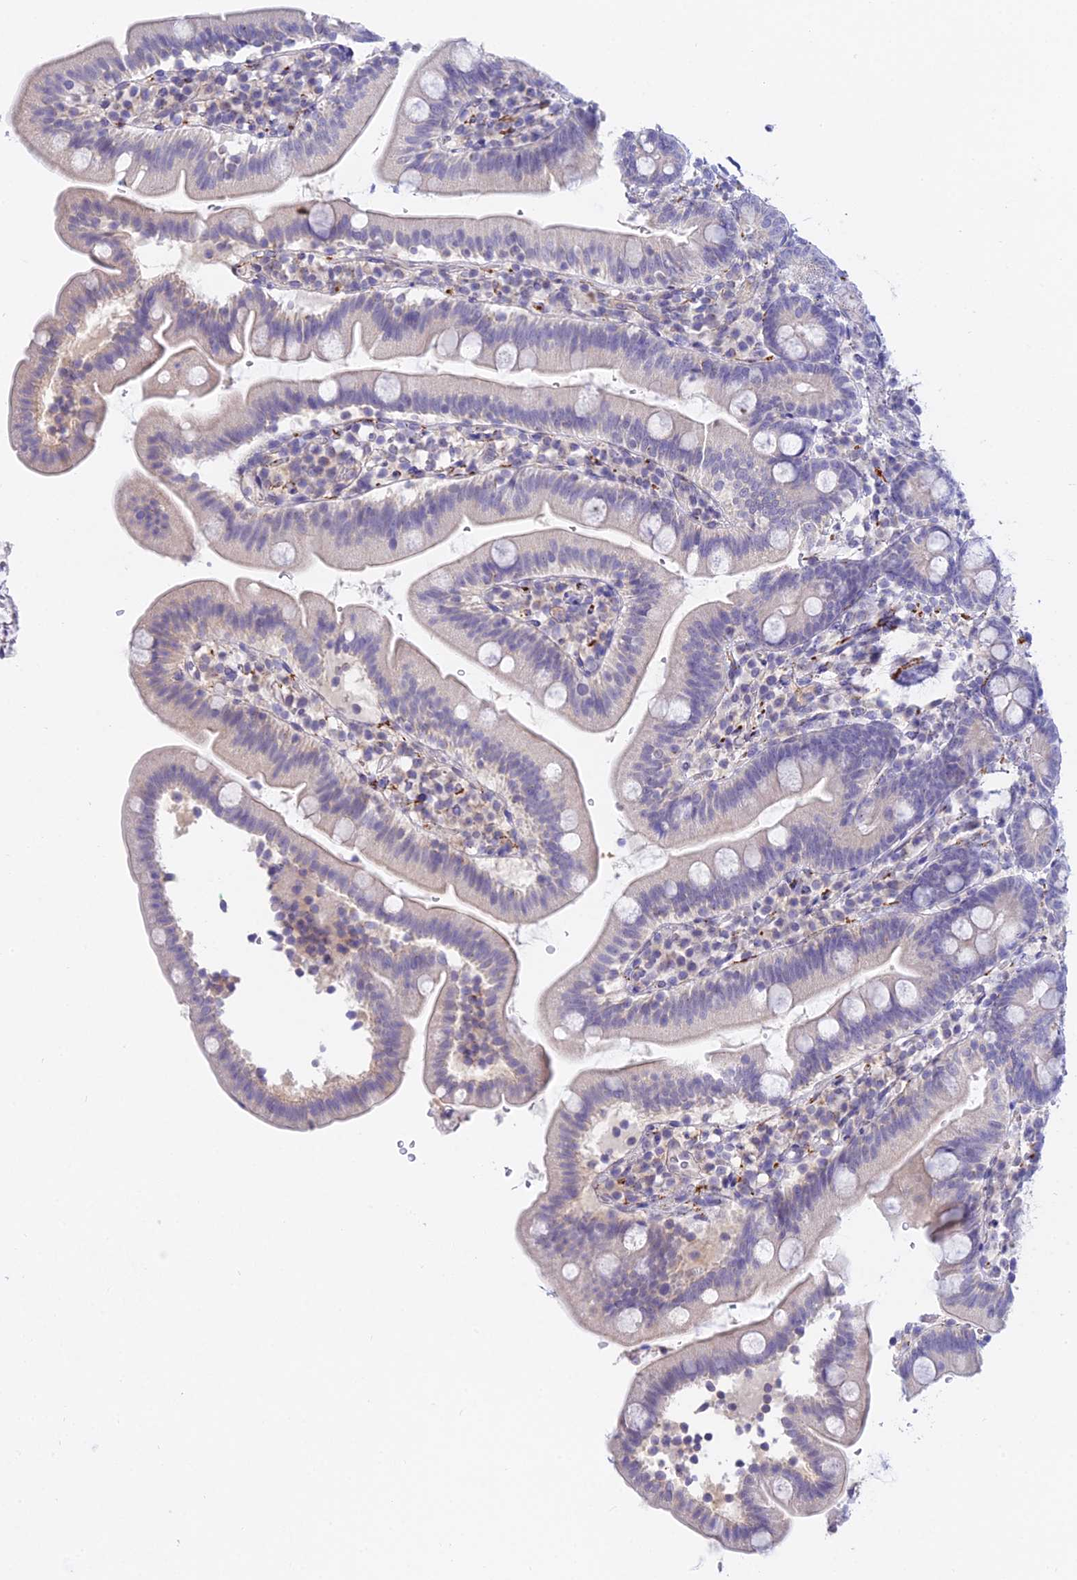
{"staining": {"intensity": "weak", "quantity": "<25%", "location": "cytoplasmic/membranous"}, "tissue": "duodenum", "cell_type": "Glandular cells", "image_type": "normal", "snomed": [{"axis": "morphology", "description": "Normal tissue, NOS"}, {"axis": "topography", "description": "Duodenum"}], "caption": "High magnification brightfield microscopy of normal duodenum stained with DAB (brown) and counterstained with hematoxylin (blue): glandular cells show no significant staining. (IHC, brightfield microscopy, high magnification).", "gene": "ATG16L2", "patient": {"sex": "female", "age": 67}}